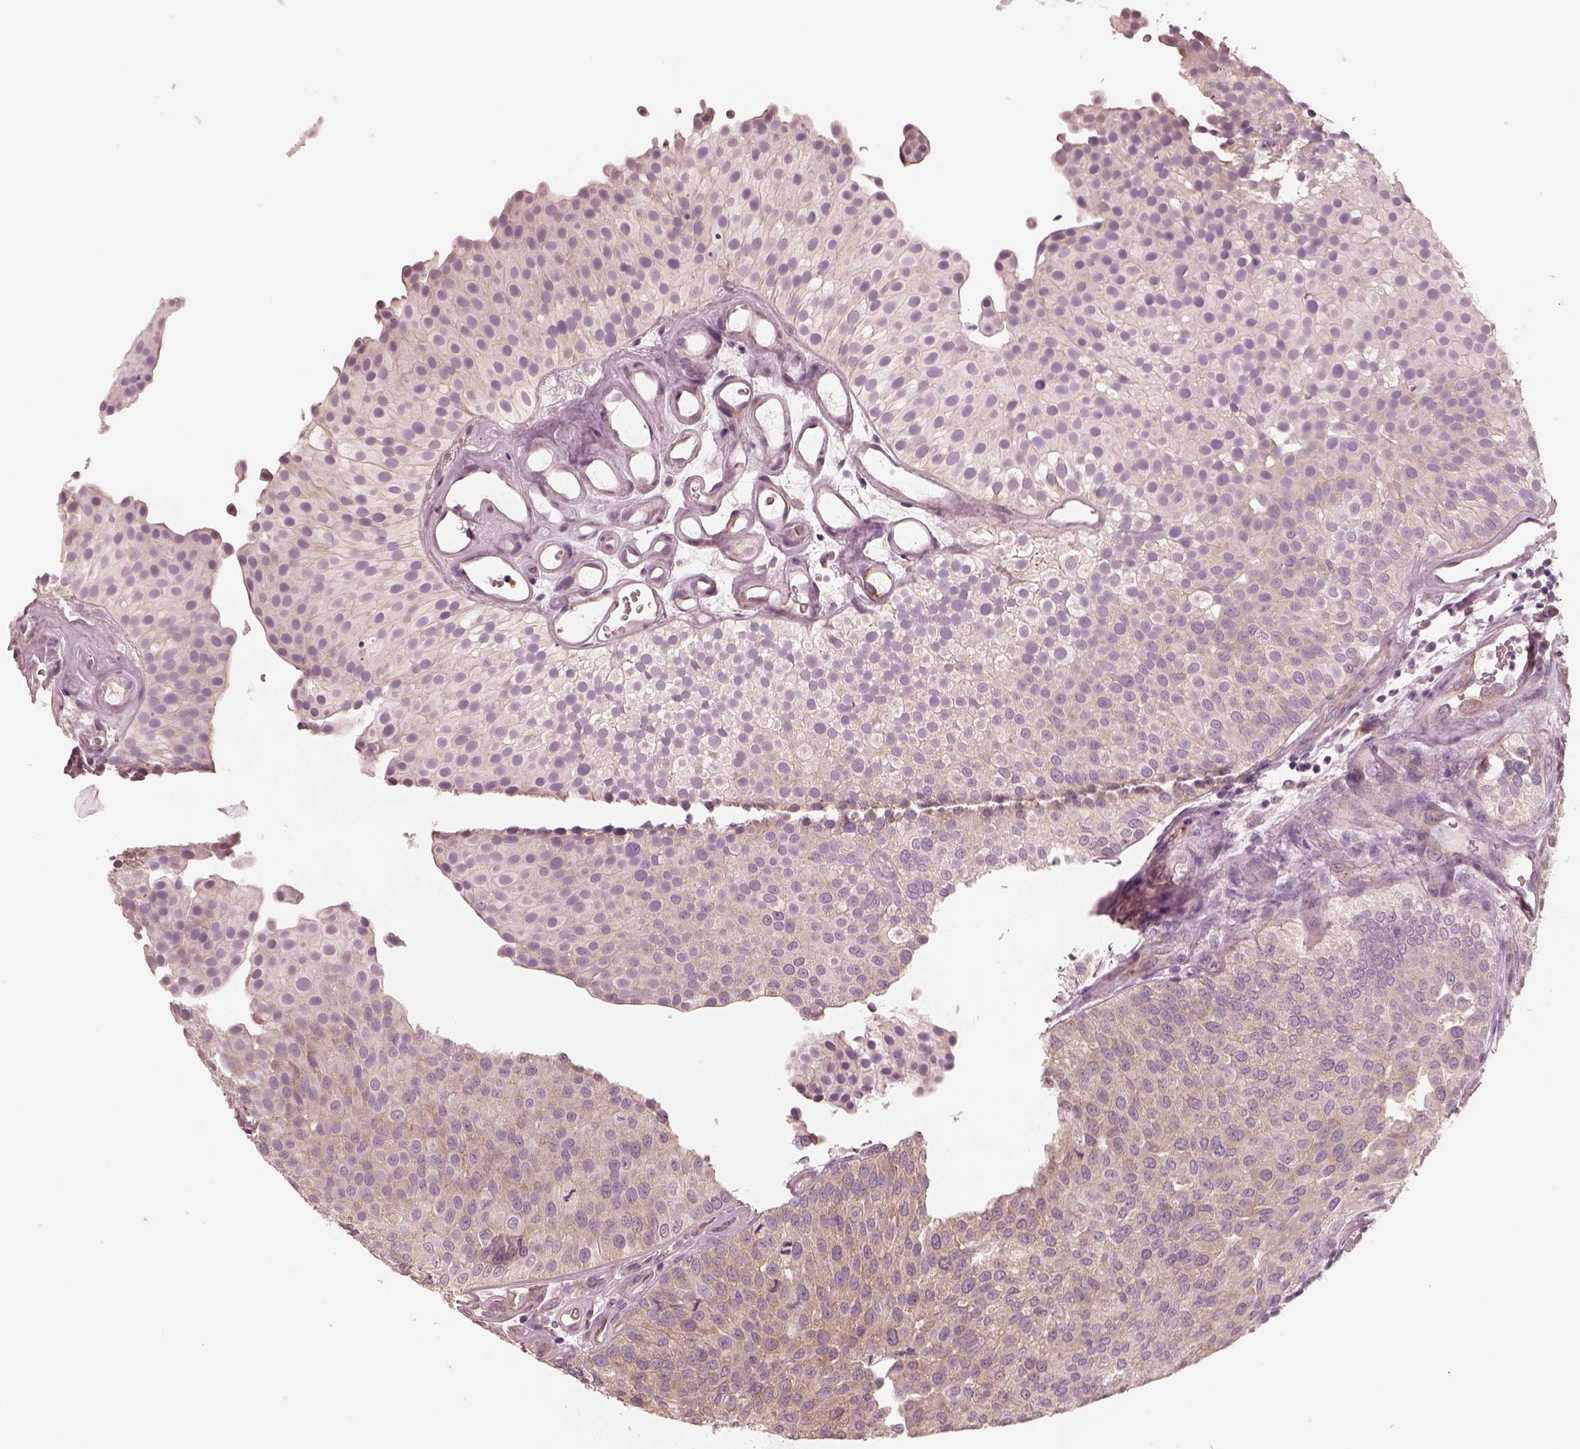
{"staining": {"intensity": "negative", "quantity": "none", "location": "none"}, "tissue": "urothelial cancer", "cell_type": "Tumor cells", "image_type": "cancer", "snomed": [{"axis": "morphology", "description": "Urothelial carcinoma, Low grade"}, {"axis": "topography", "description": "Urinary bladder"}], "caption": "There is no significant positivity in tumor cells of urothelial cancer.", "gene": "RAB3C", "patient": {"sex": "female", "age": 87}}